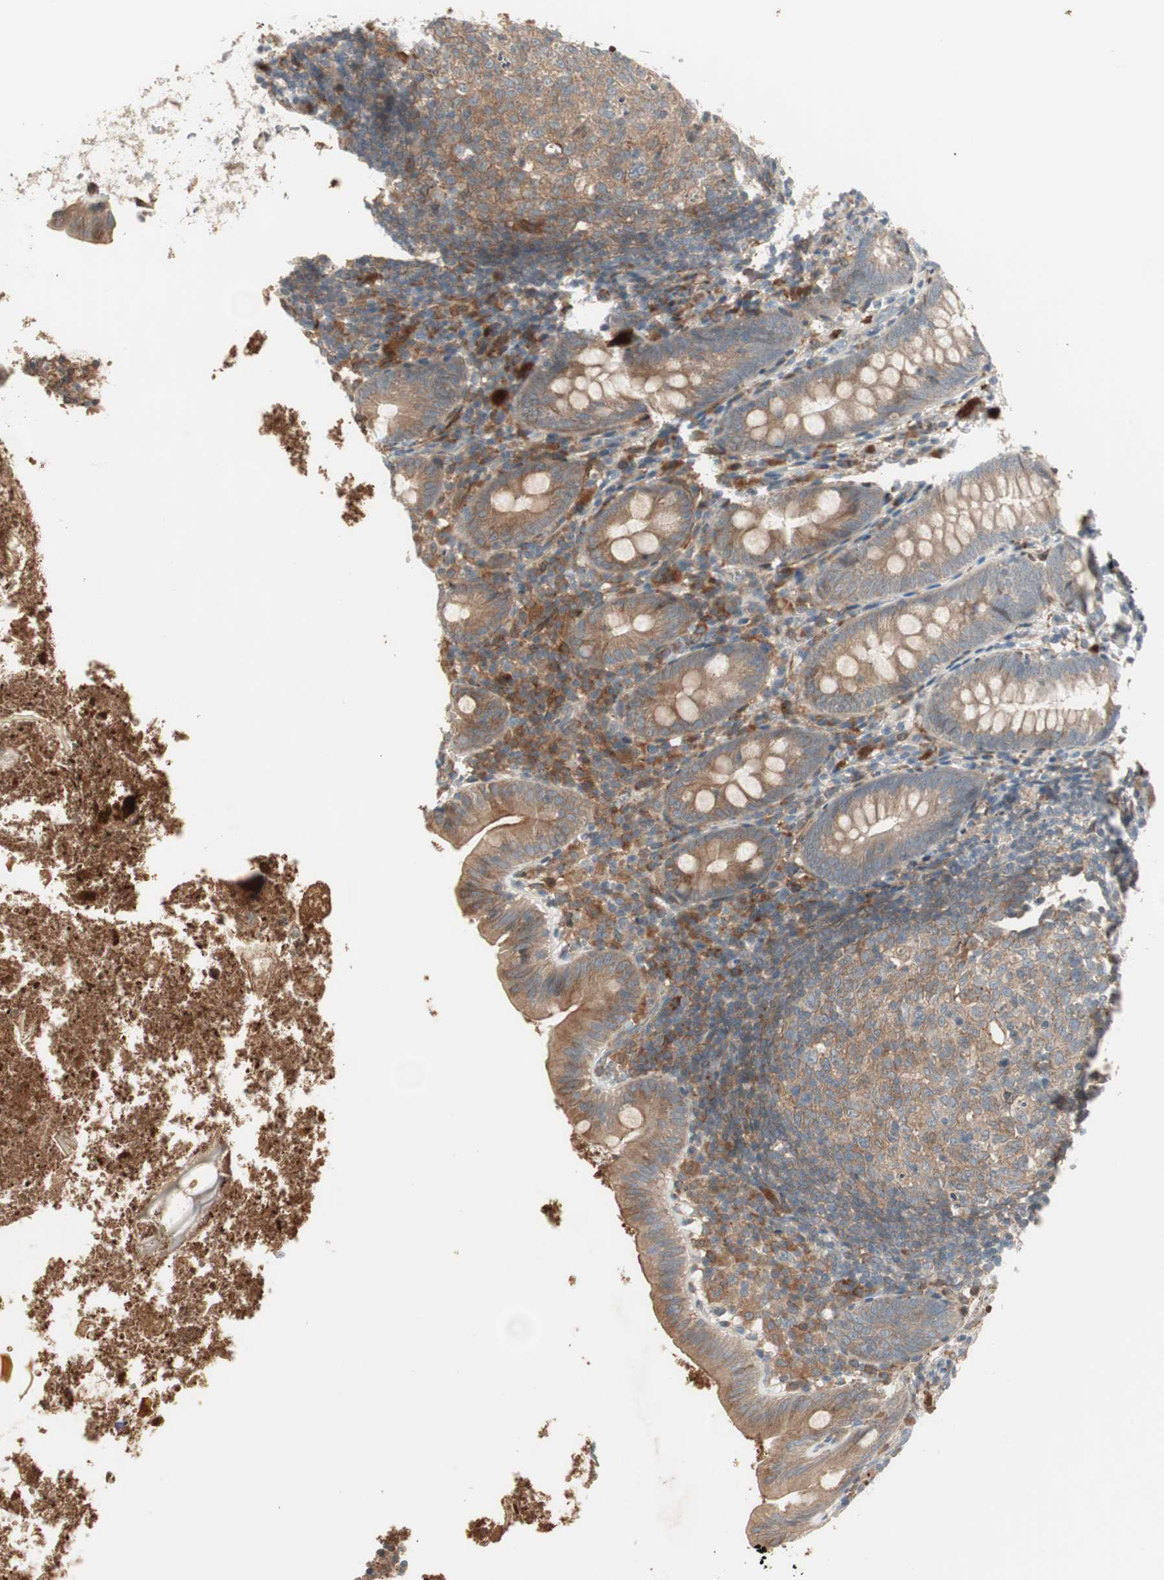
{"staining": {"intensity": "weak", "quantity": ">75%", "location": "cytoplasmic/membranous"}, "tissue": "appendix", "cell_type": "Glandular cells", "image_type": "normal", "snomed": [{"axis": "morphology", "description": "Normal tissue, NOS"}, {"axis": "topography", "description": "Appendix"}], "caption": "Immunohistochemical staining of unremarkable human appendix shows weak cytoplasmic/membranous protein staining in approximately >75% of glandular cells.", "gene": "SFRP1", "patient": {"sex": "female", "age": 10}}